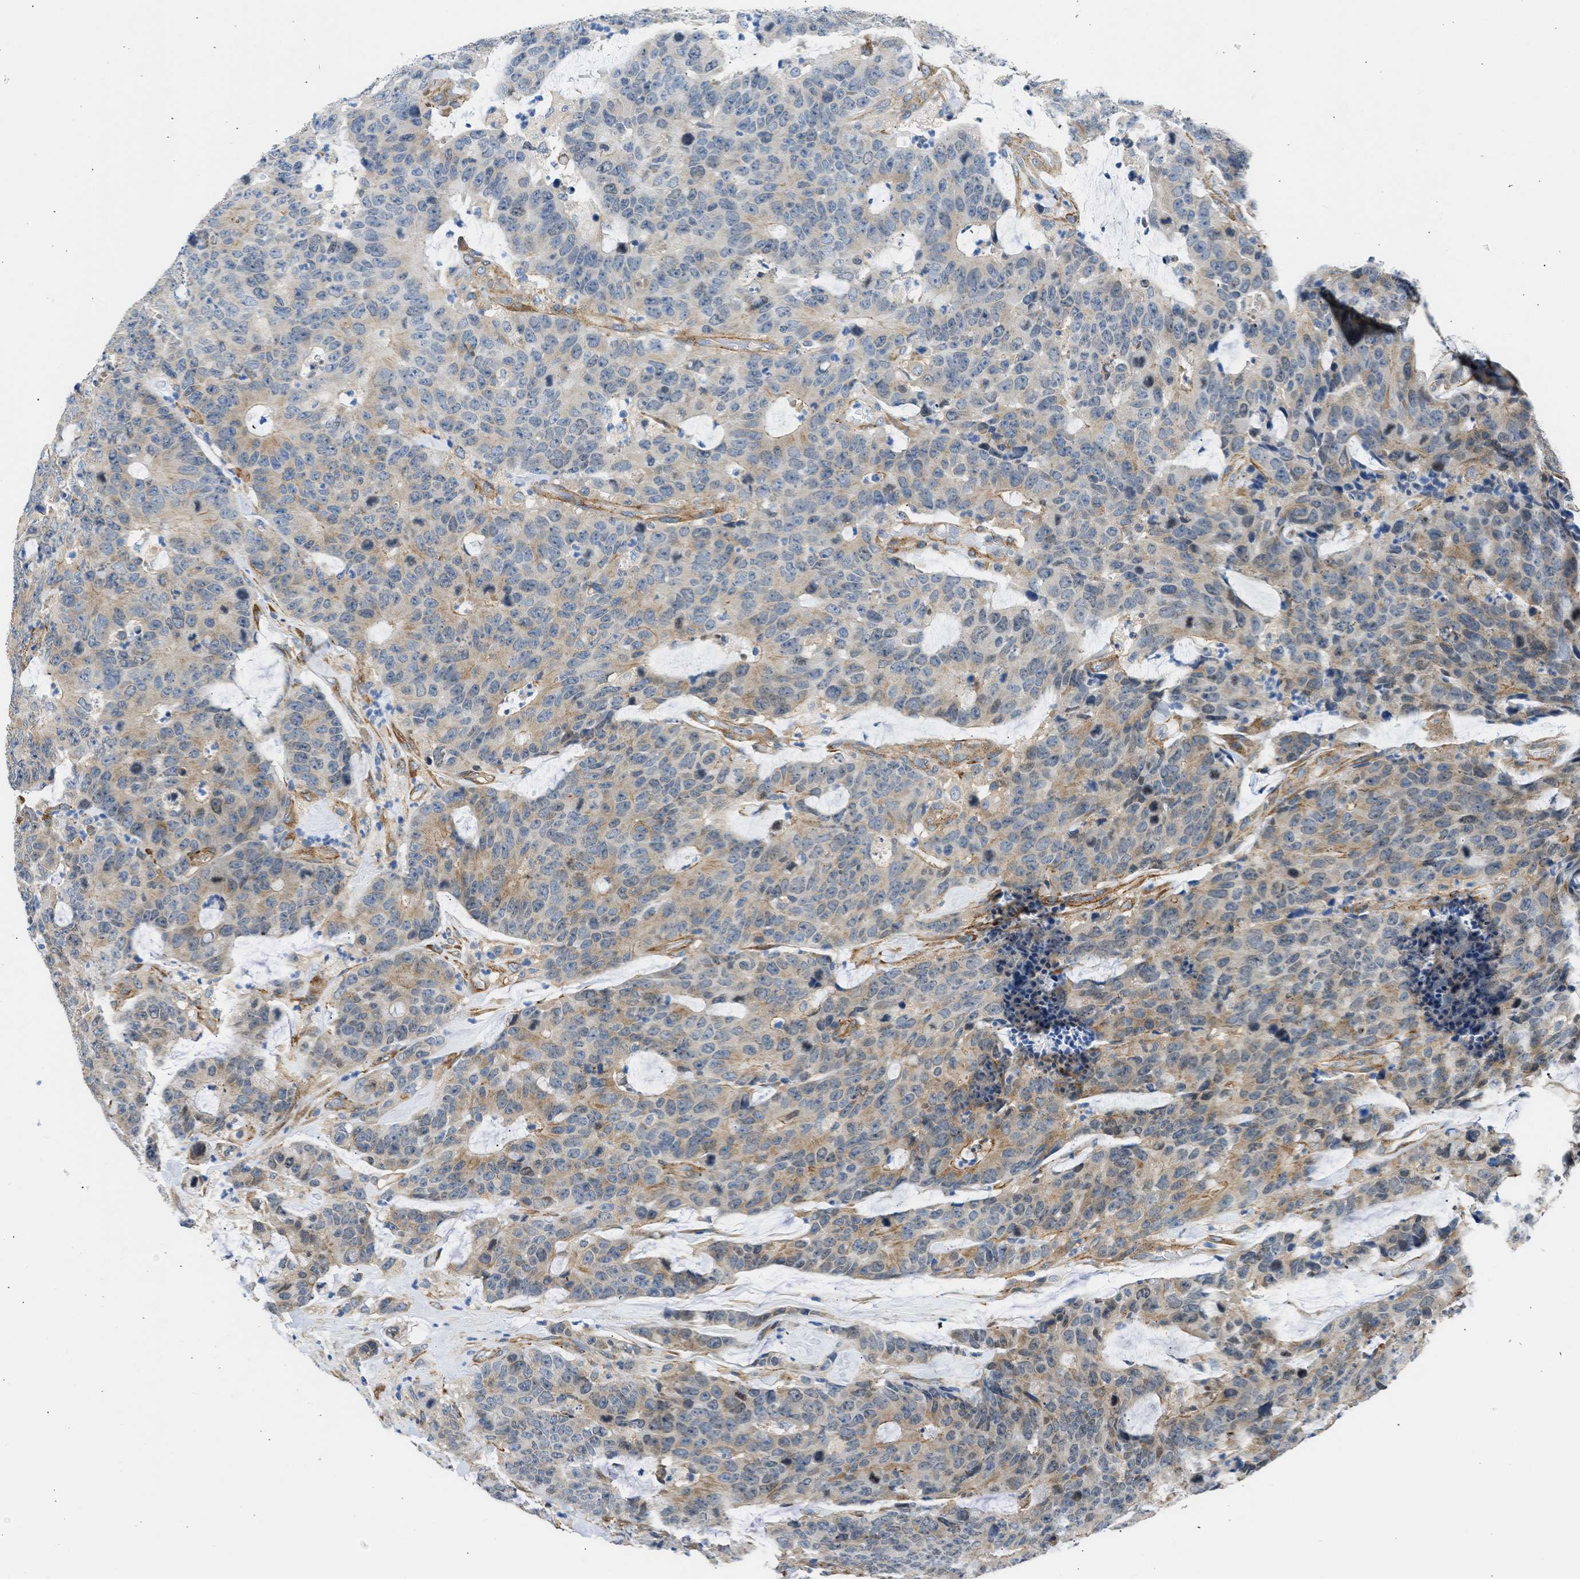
{"staining": {"intensity": "weak", "quantity": "25%-75%", "location": "cytoplasmic/membranous"}, "tissue": "colorectal cancer", "cell_type": "Tumor cells", "image_type": "cancer", "snomed": [{"axis": "morphology", "description": "Adenocarcinoma, NOS"}, {"axis": "topography", "description": "Colon"}], "caption": "About 25%-75% of tumor cells in colorectal adenocarcinoma display weak cytoplasmic/membranous protein positivity as visualized by brown immunohistochemical staining.", "gene": "SEPTIN2", "patient": {"sex": "female", "age": 86}}